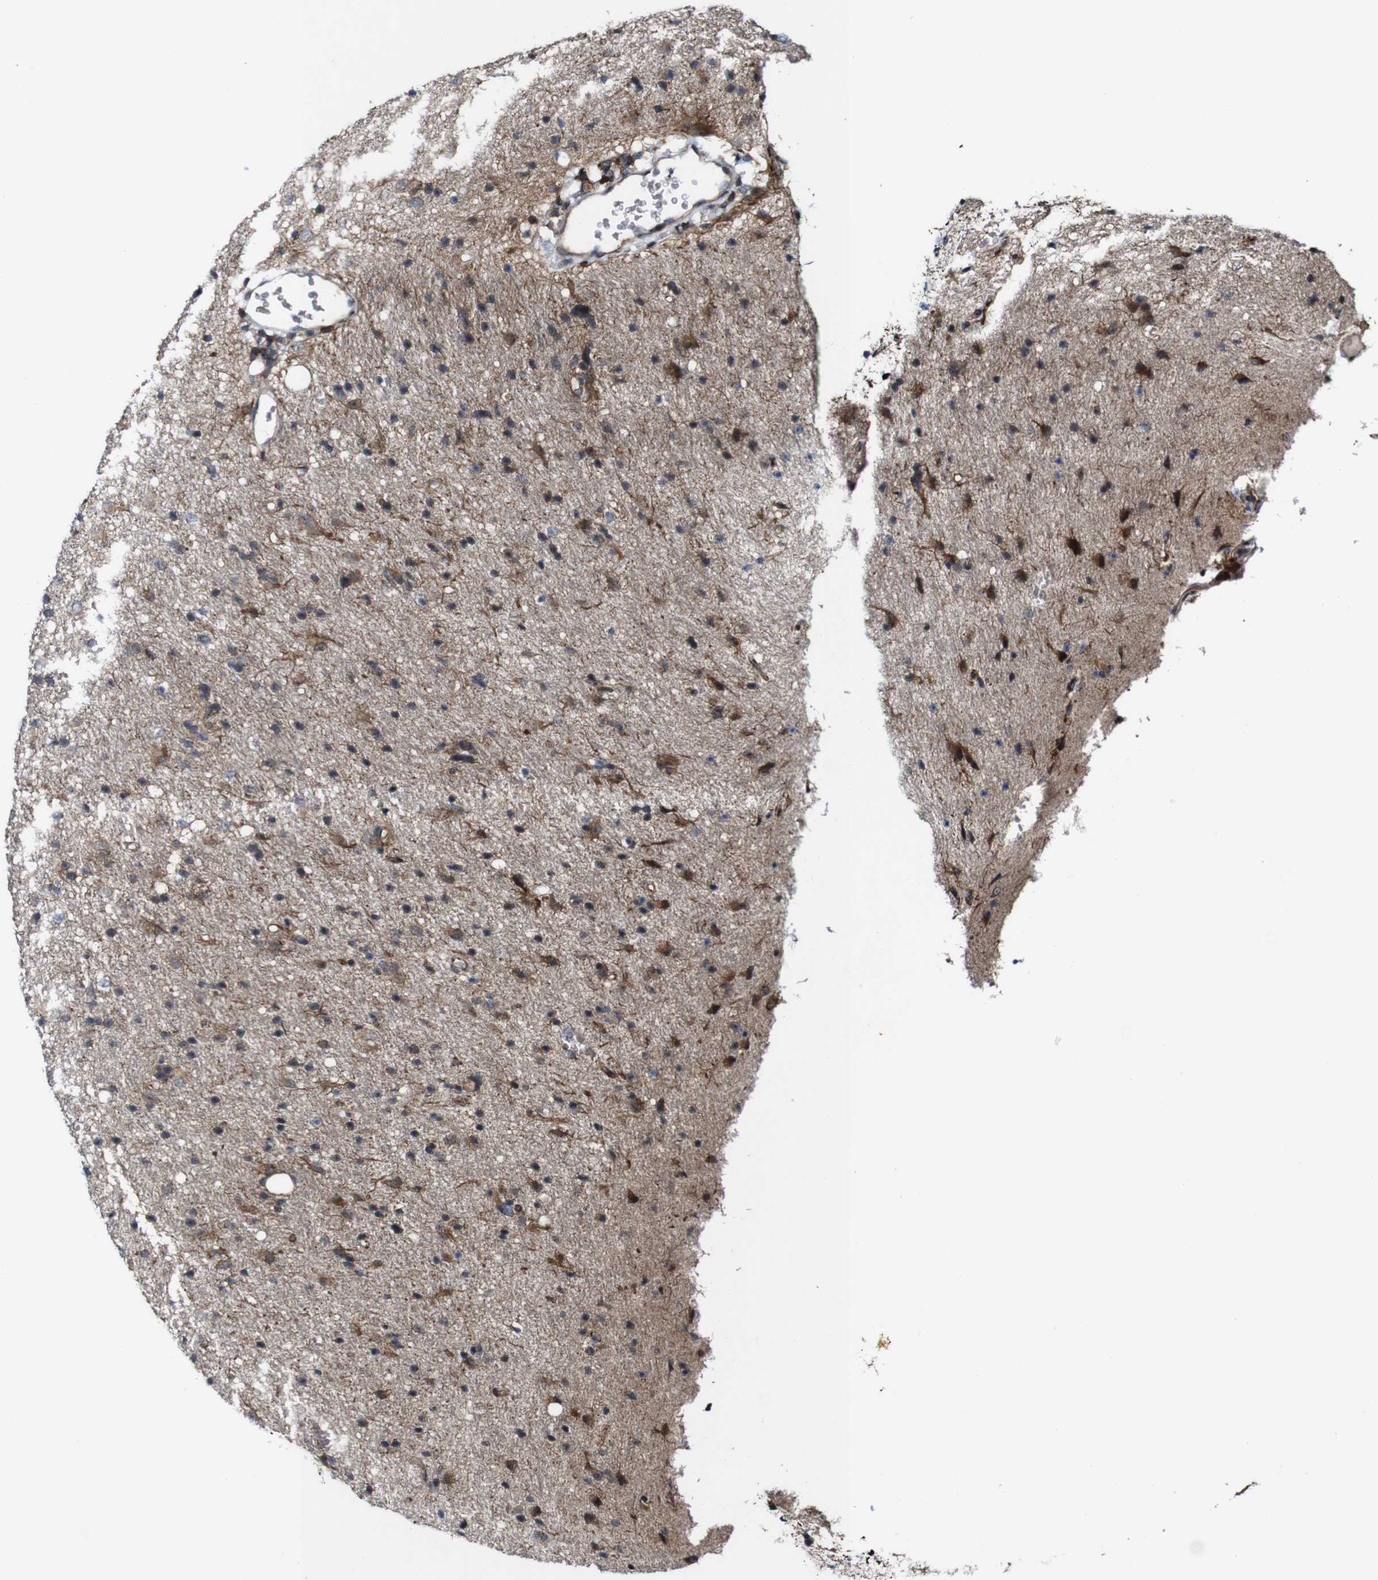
{"staining": {"intensity": "negative", "quantity": "none", "location": "none"}, "tissue": "glioma", "cell_type": "Tumor cells", "image_type": "cancer", "snomed": [{"axis": "morphology", "description": "Glioma, malignant, Low grade"}, {"axis": "topography", "description": "Brain"}], "caption": "IHC of glioma exhibits no positivity in tumor cells.", "gene": "JAK2", "patient": {"sex": "male", "age": 77}}